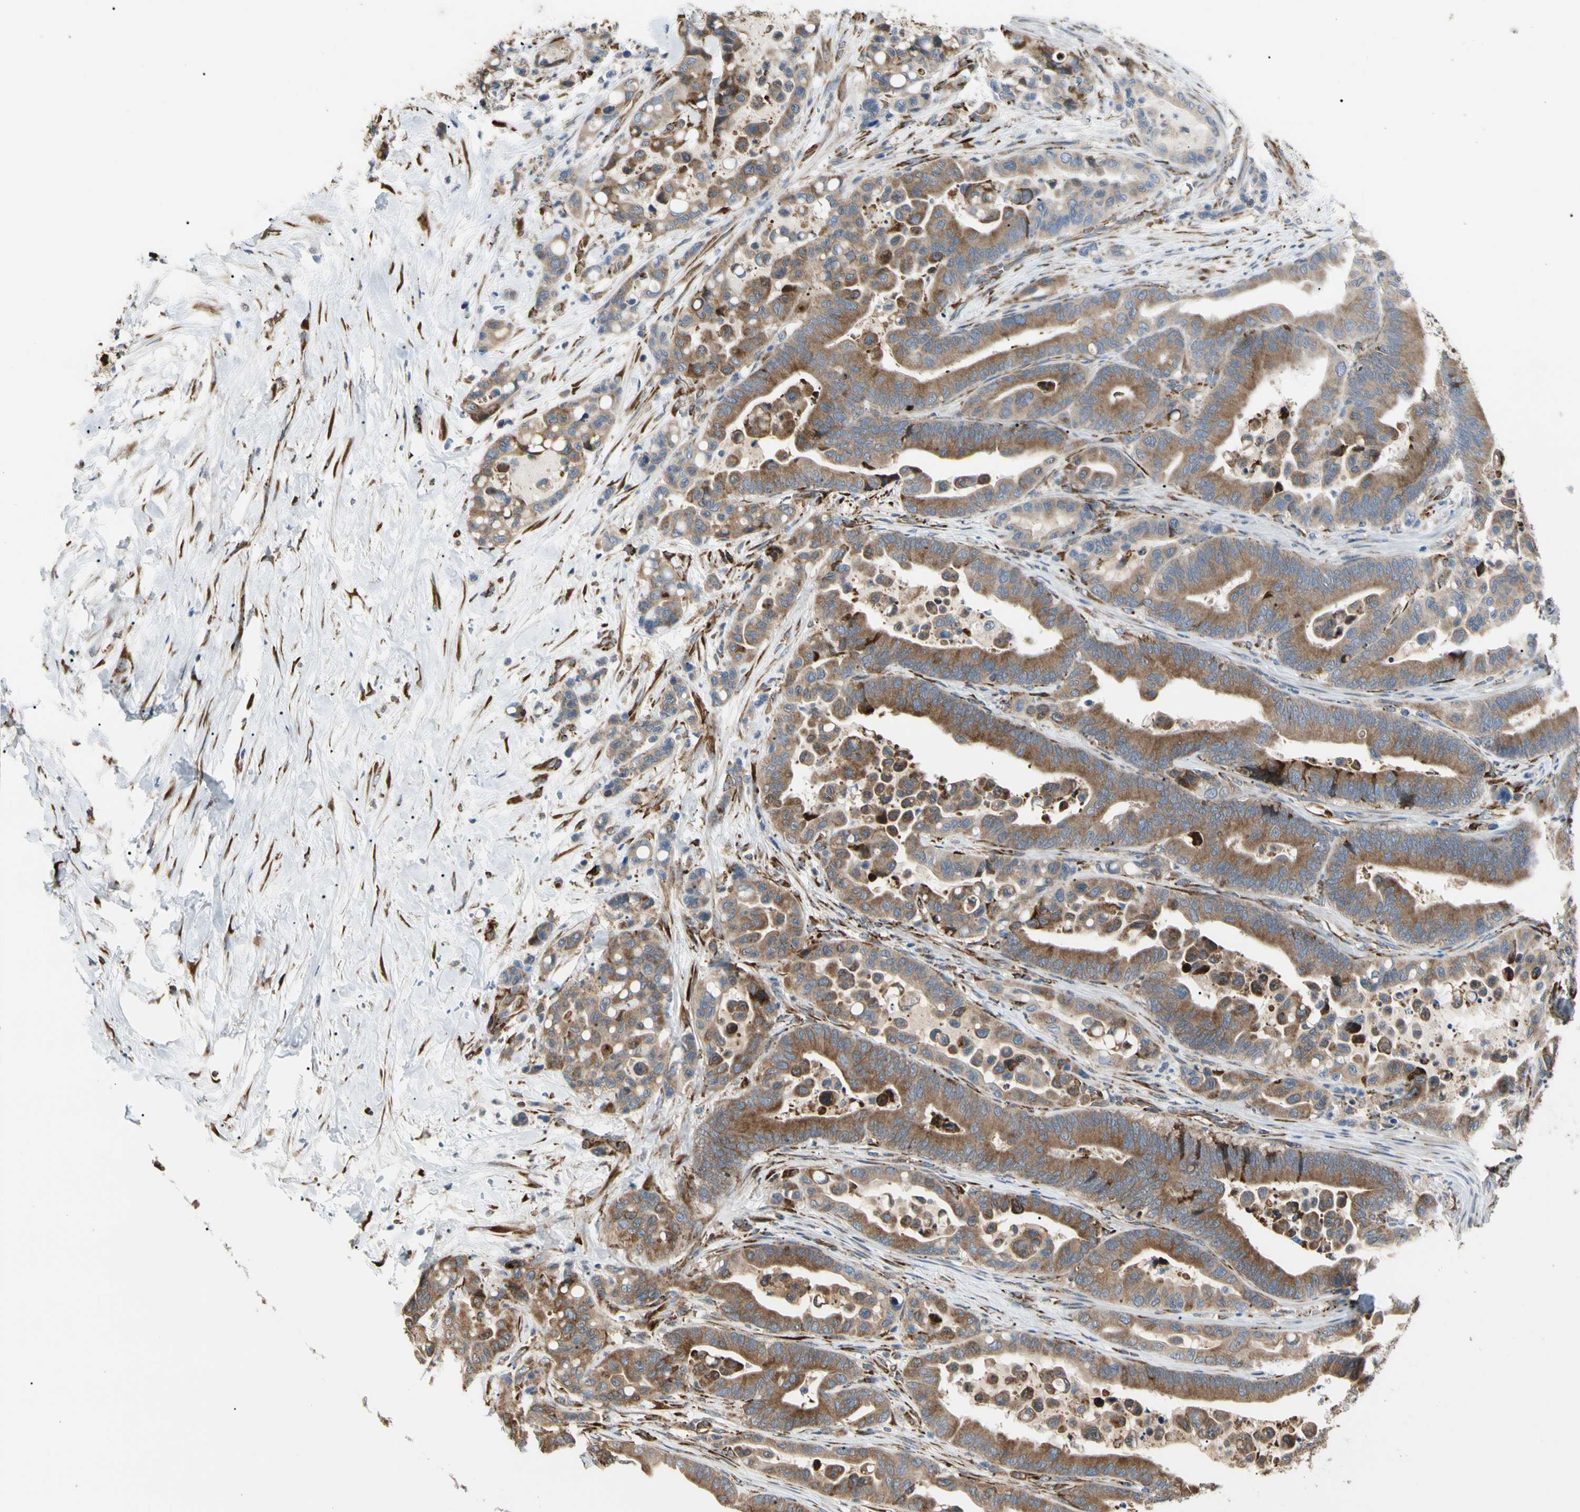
{"staining": {"intensity": "moderate", "quantity": ">75%", "location": "cytoplasmic/membranous"}, "tissue": "colorectal cancer", "cell_type": "Tumor cells", "image_type": "cancer", "snomed": [{"axis": "morphology", "description": "Normal tissue, NOS"}, {"axis": "morphology", "description": "Adenocarcinoma, NOS"}, {"axis": "topography", "description": "Colon"}], "caption": "High-power microscopy captured an IHC photomicrograph of adenocarcinoma (colorectal), revealing moderate cytoplasmic/membranous expression in about >75% of tumor cells.", "gene": "HSP90B1", "patient": {"sex": "male", "age": 82}}